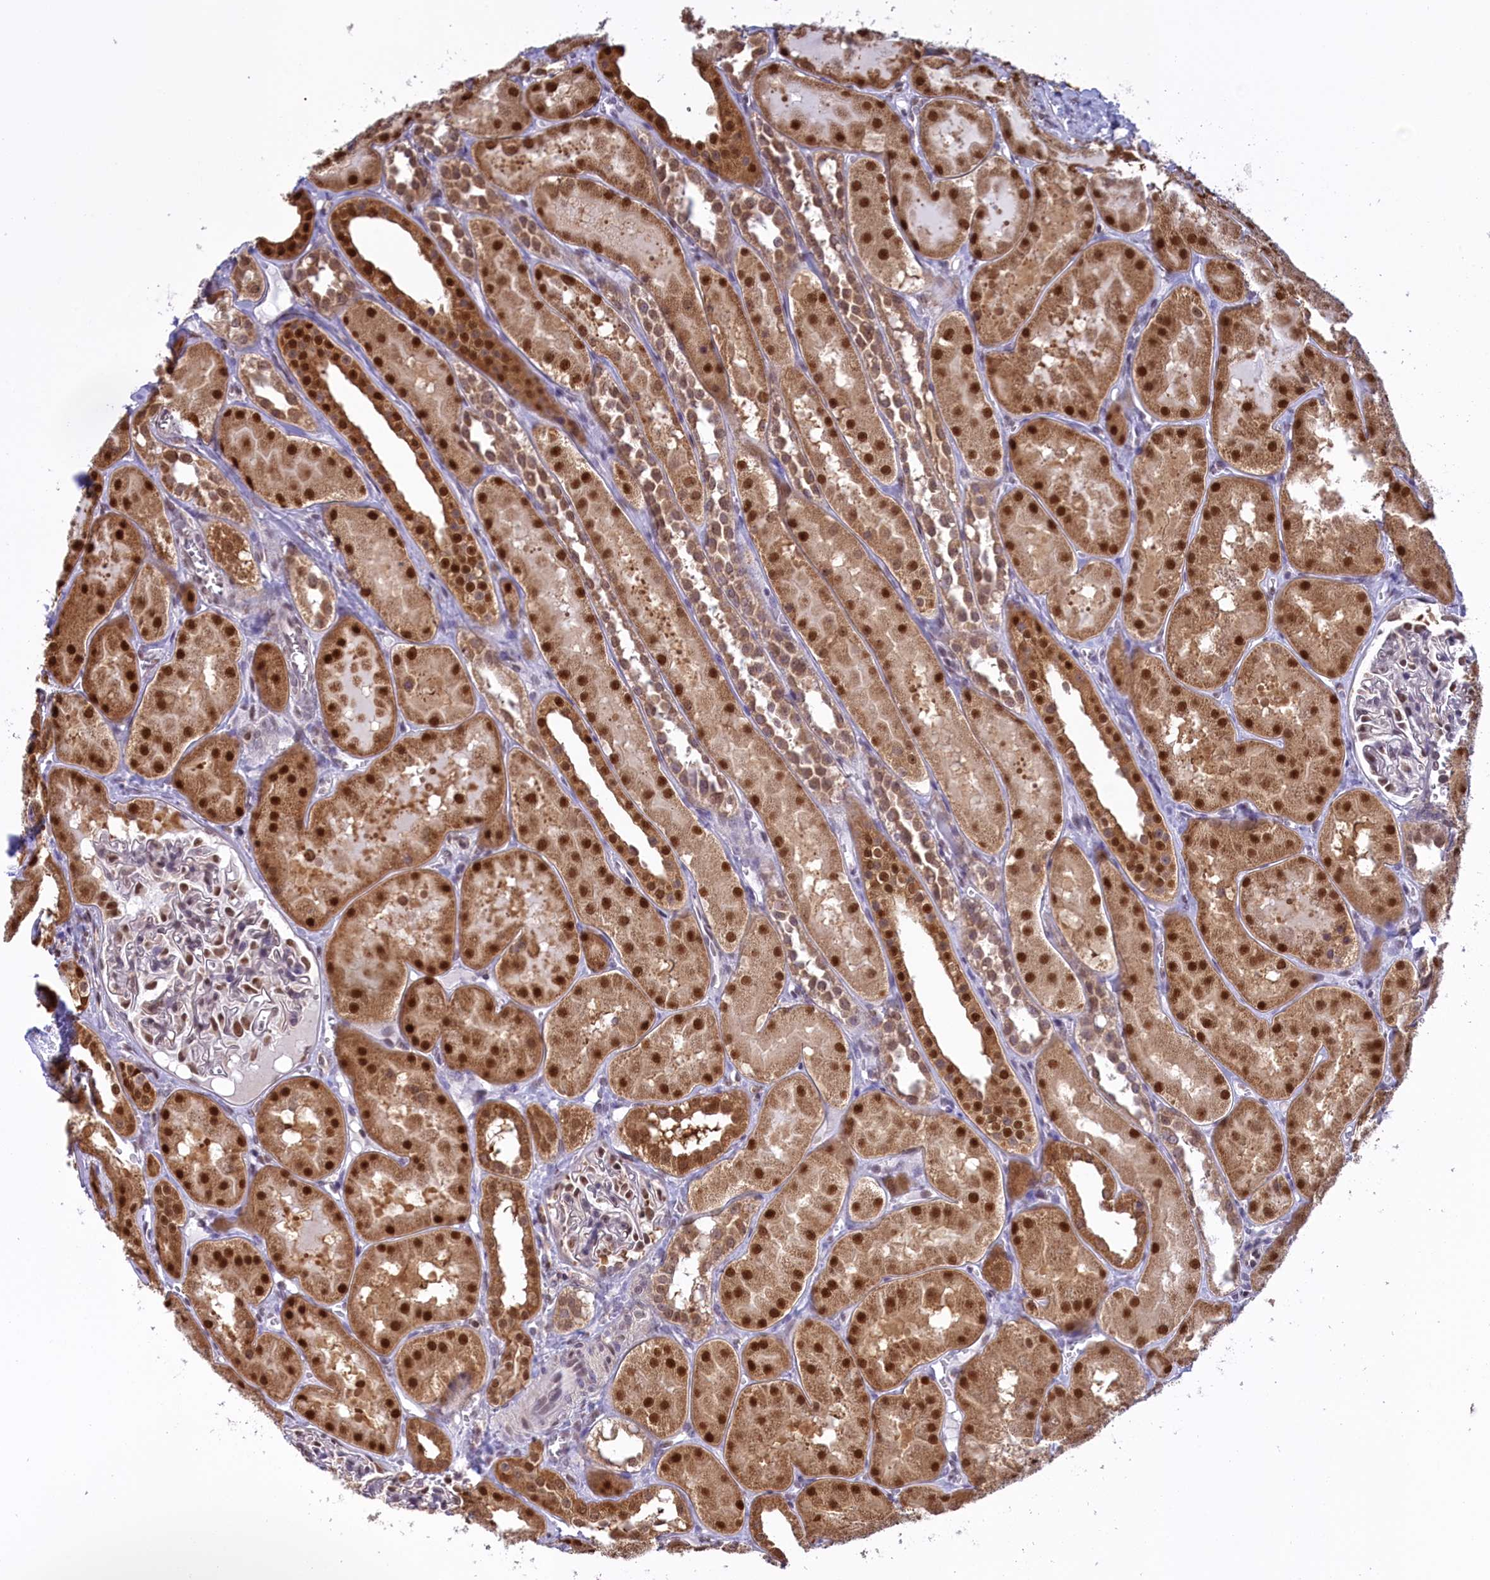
{"staining": {"intensity": "moderate", "quantity": "25%-75%", "location": "nuclear"}, "tissue": "kidney", "cell_type": "Cells in glomeruli", "image_type": "normal", "snomed": [{"axis": "morphology", "description": "Normal tissue, NOS"}, {"axis": "topography", "description": "Kidney"}, {"axis": "topography", "description": "Urinary bladder"}], "caption": "About 25%-75% of cells in glomeruli in unremarkable human kidney display moderate nuclear protein staining as visualized by brown immunohistochemical staining.", "gene": "IZUMO2", "patient": {"sex": "male", "age": 16}}